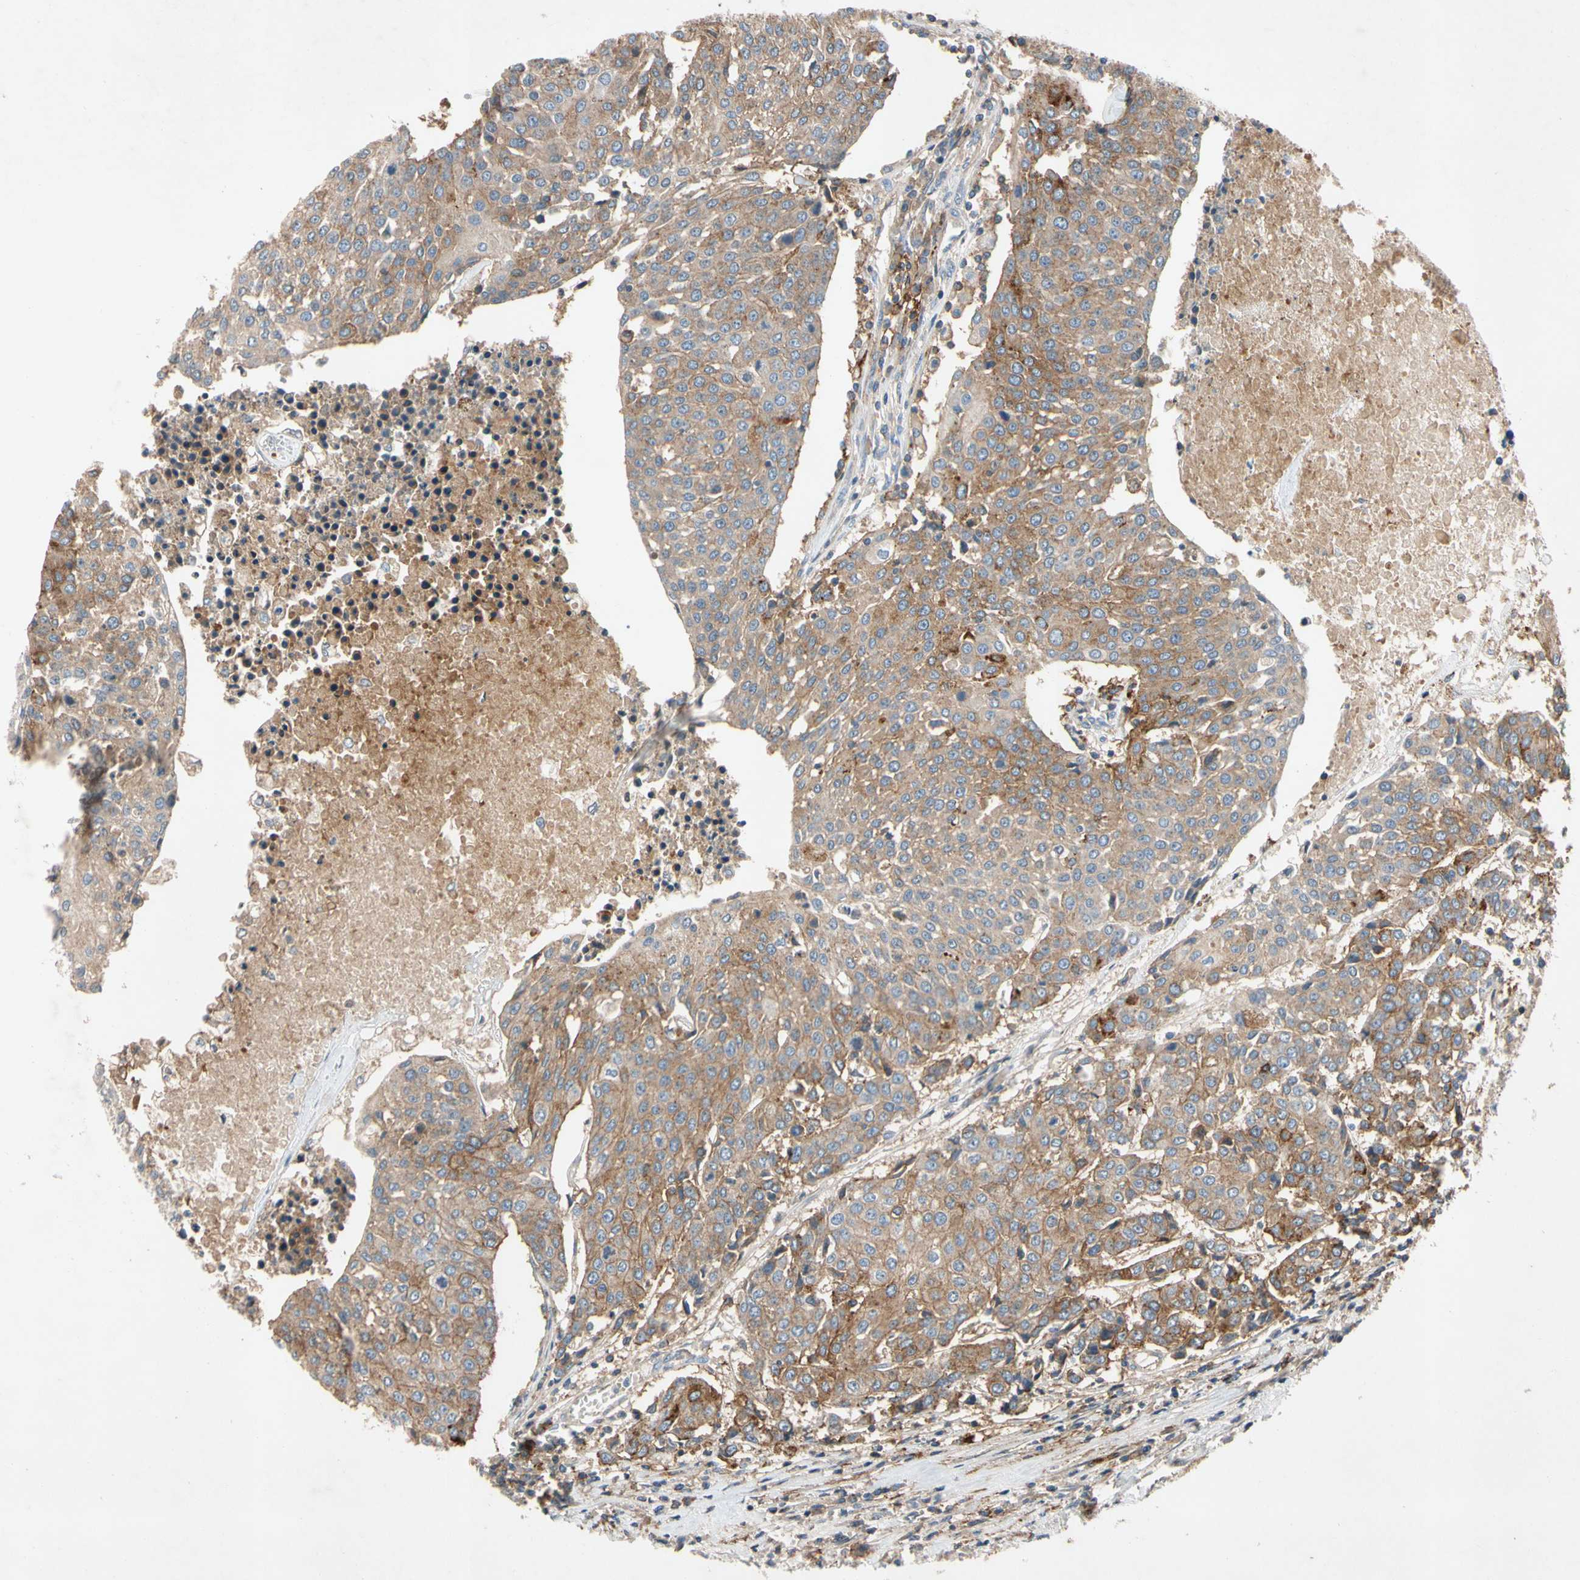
{"staining": {"intensity": "moderate", "quantity": ">75%", "location": "cytoplasmic/membranous"}, "tissue": "urothelial cancer", "cell_type": "Tumor cells", "image_type": "cancer", "snomed": [{"axis": "morphology", "description": "Urothelial carcinoma, High grade"}, {"axis": "topography", "description": "Urinary bladder"}], "caption": "Protein staining shows moderate cytoplasmic/membranous expression in about >75% of tumor cells in urothelial cancer.", "gene": "NDFIP2", "patient": {"sex": "female", "age": 85}}